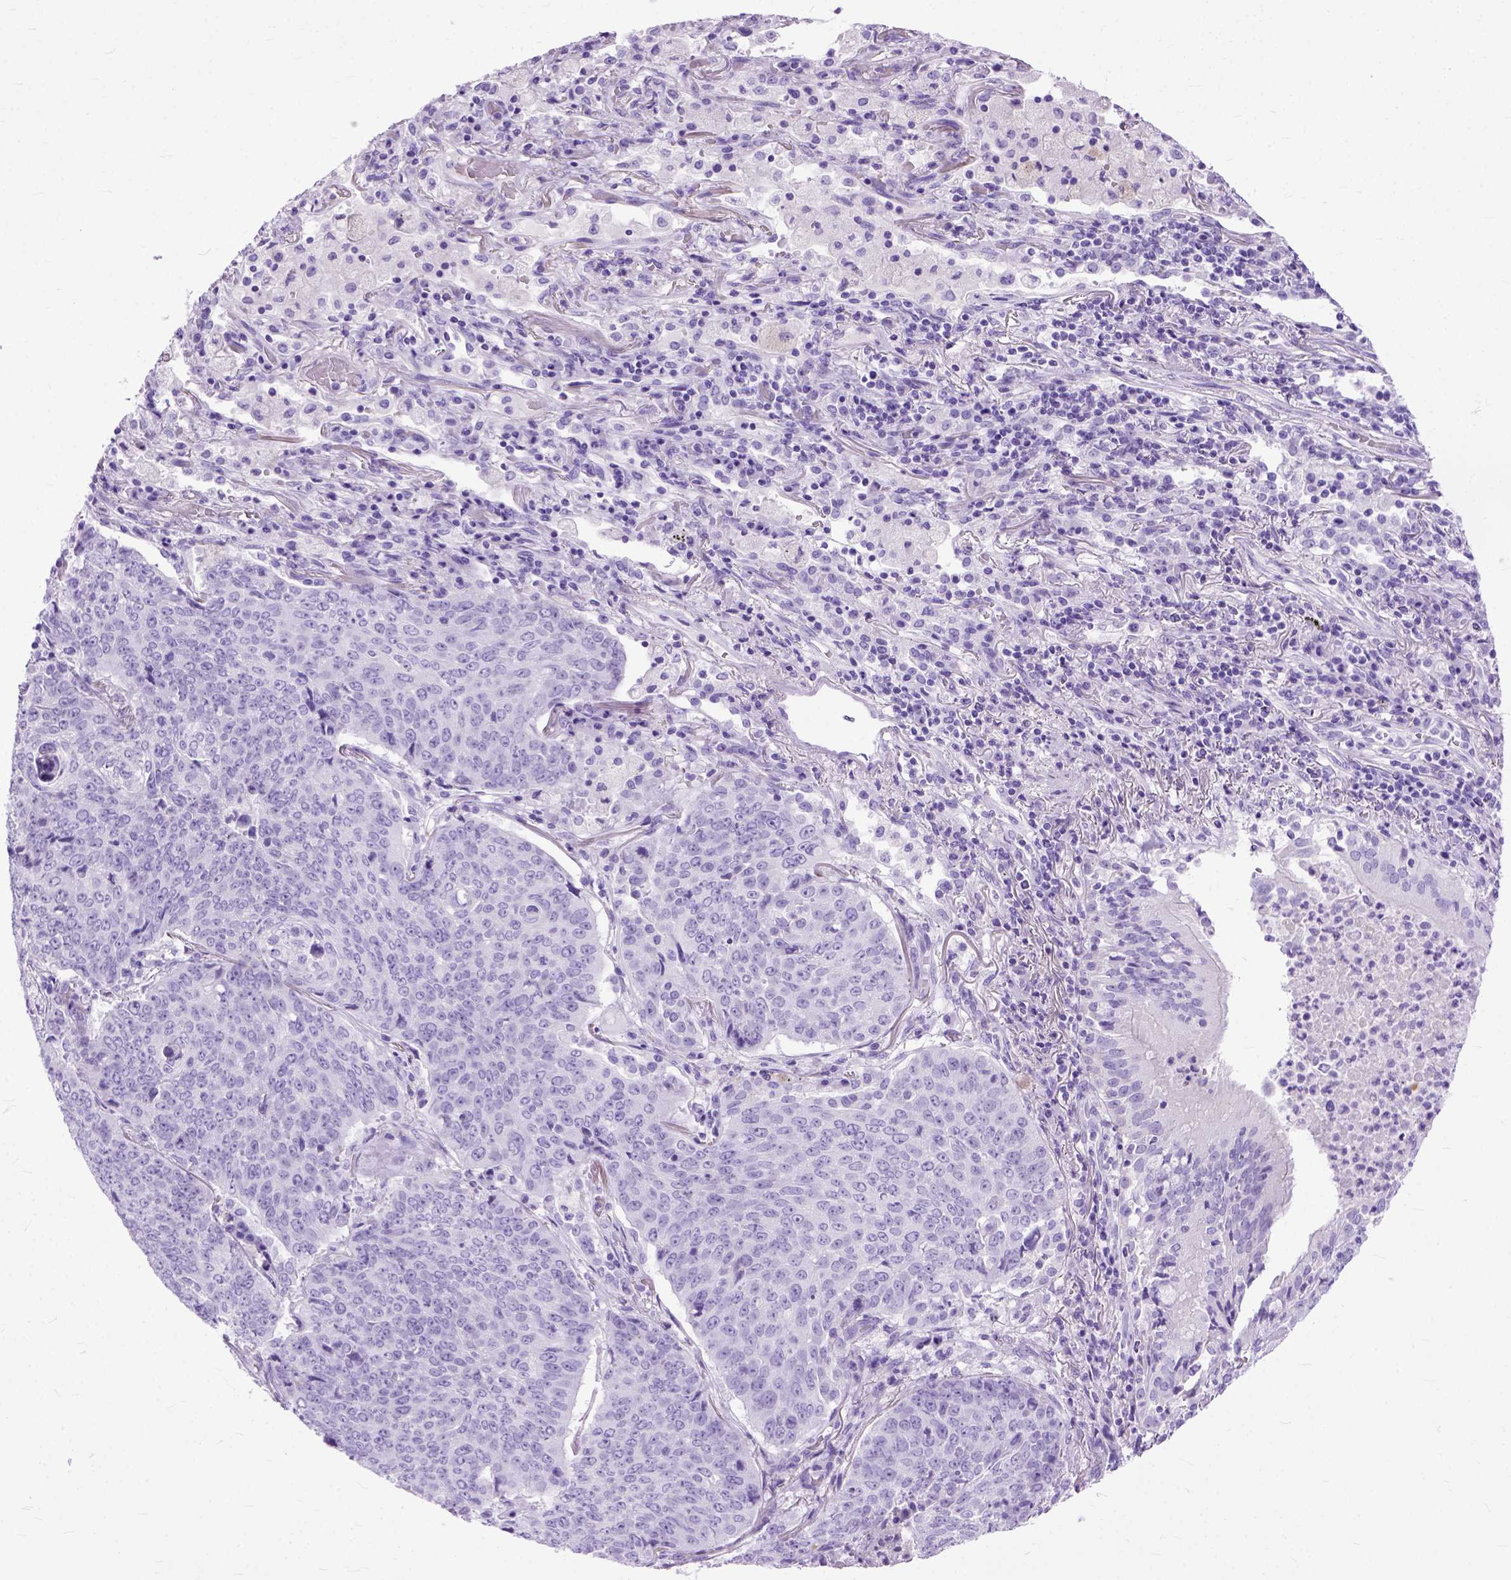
{"staining": {"intensity": "negative", "quantity": "none", "location": "none"}, "tissue": "lung cancer", "cell_type": "Tumor cells", "image_type": "cancer", "snomed": [{"axis": "morphology", "description": "Normal tissue, NOS"}, {"axis": "morphology", "description": "Squamous cell carcinoma, NOS"}, {"axis": "topography", "description": "Bronchus"}, {"axis": "topography", "description": "Lung"}], "caption": "Immunohistochemistry image of neoplastic tissue: squamous cell carcinoma (lung) stained with DAB displays no significant protein positivity in tumor cells.", "gene": "GNGT1", "patient": {"sex": "male", "age": 64}}